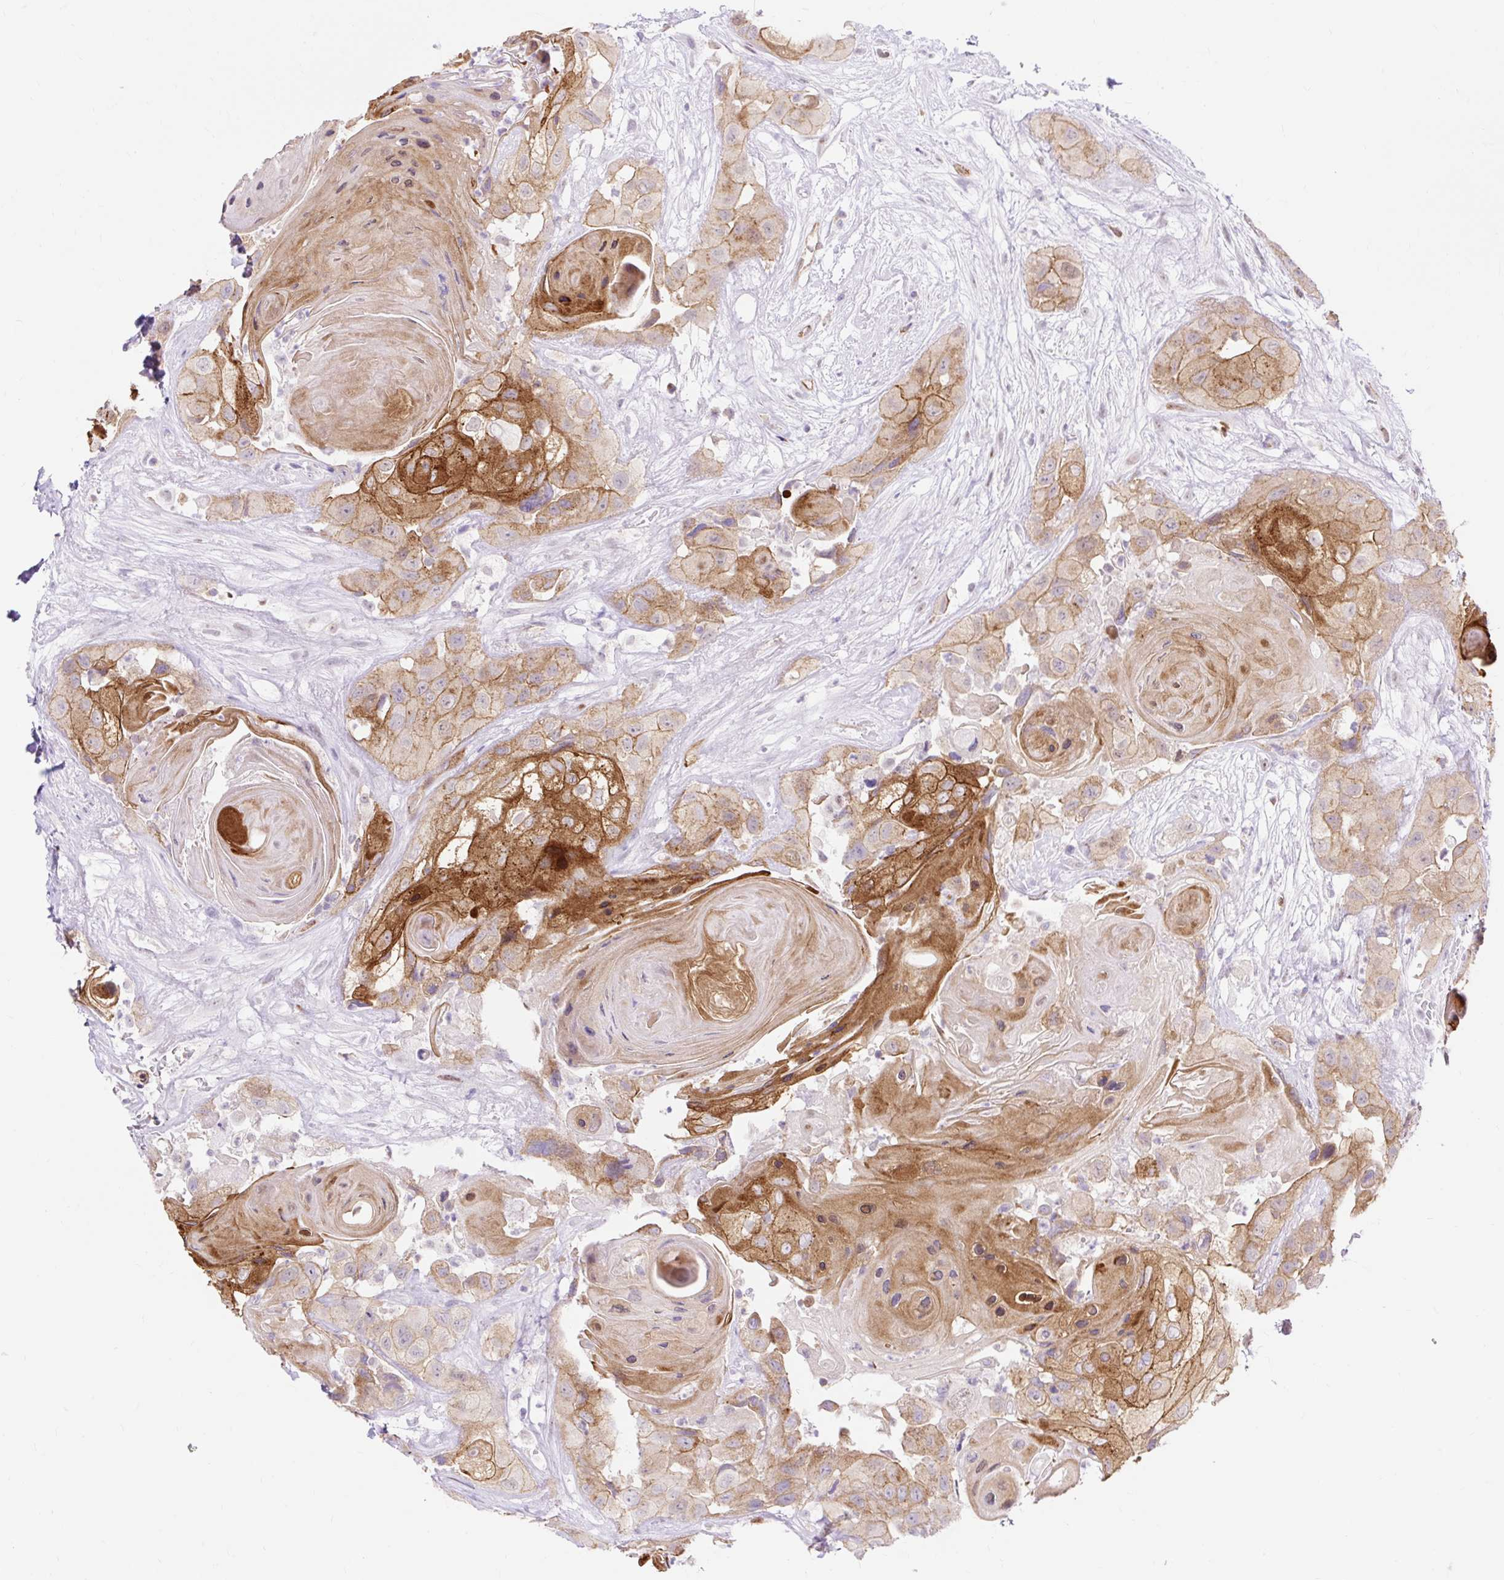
{"staining": {"intensity": "moderate", "quantity": "25%-75%", "location": "cytoplasmic/membranous"}, "tissue": "head and neck cancer", "cell_type": "Tumor cells", "image_type": "cancer", "snomed": [{"axis": "morphology", "description": "Squamous cell carcinoma, NOS"}, {"axis": "topography", "description": "Head-Neck"}], "caption": "A high-resolution histopathology image shows immunohistochemistry staining of head and neck cancer (squamous cell carcinoma), which exhibits moderate cytoplasmic/membranous expression in approximately 25%-75% of tumor cells. (Stains: DAB in brown, nuclei in blue, Microscopy: brightfield microscopy at high magnification).", "gene": "HIP1R", "patient": {"sex": "male", "age": 83}}